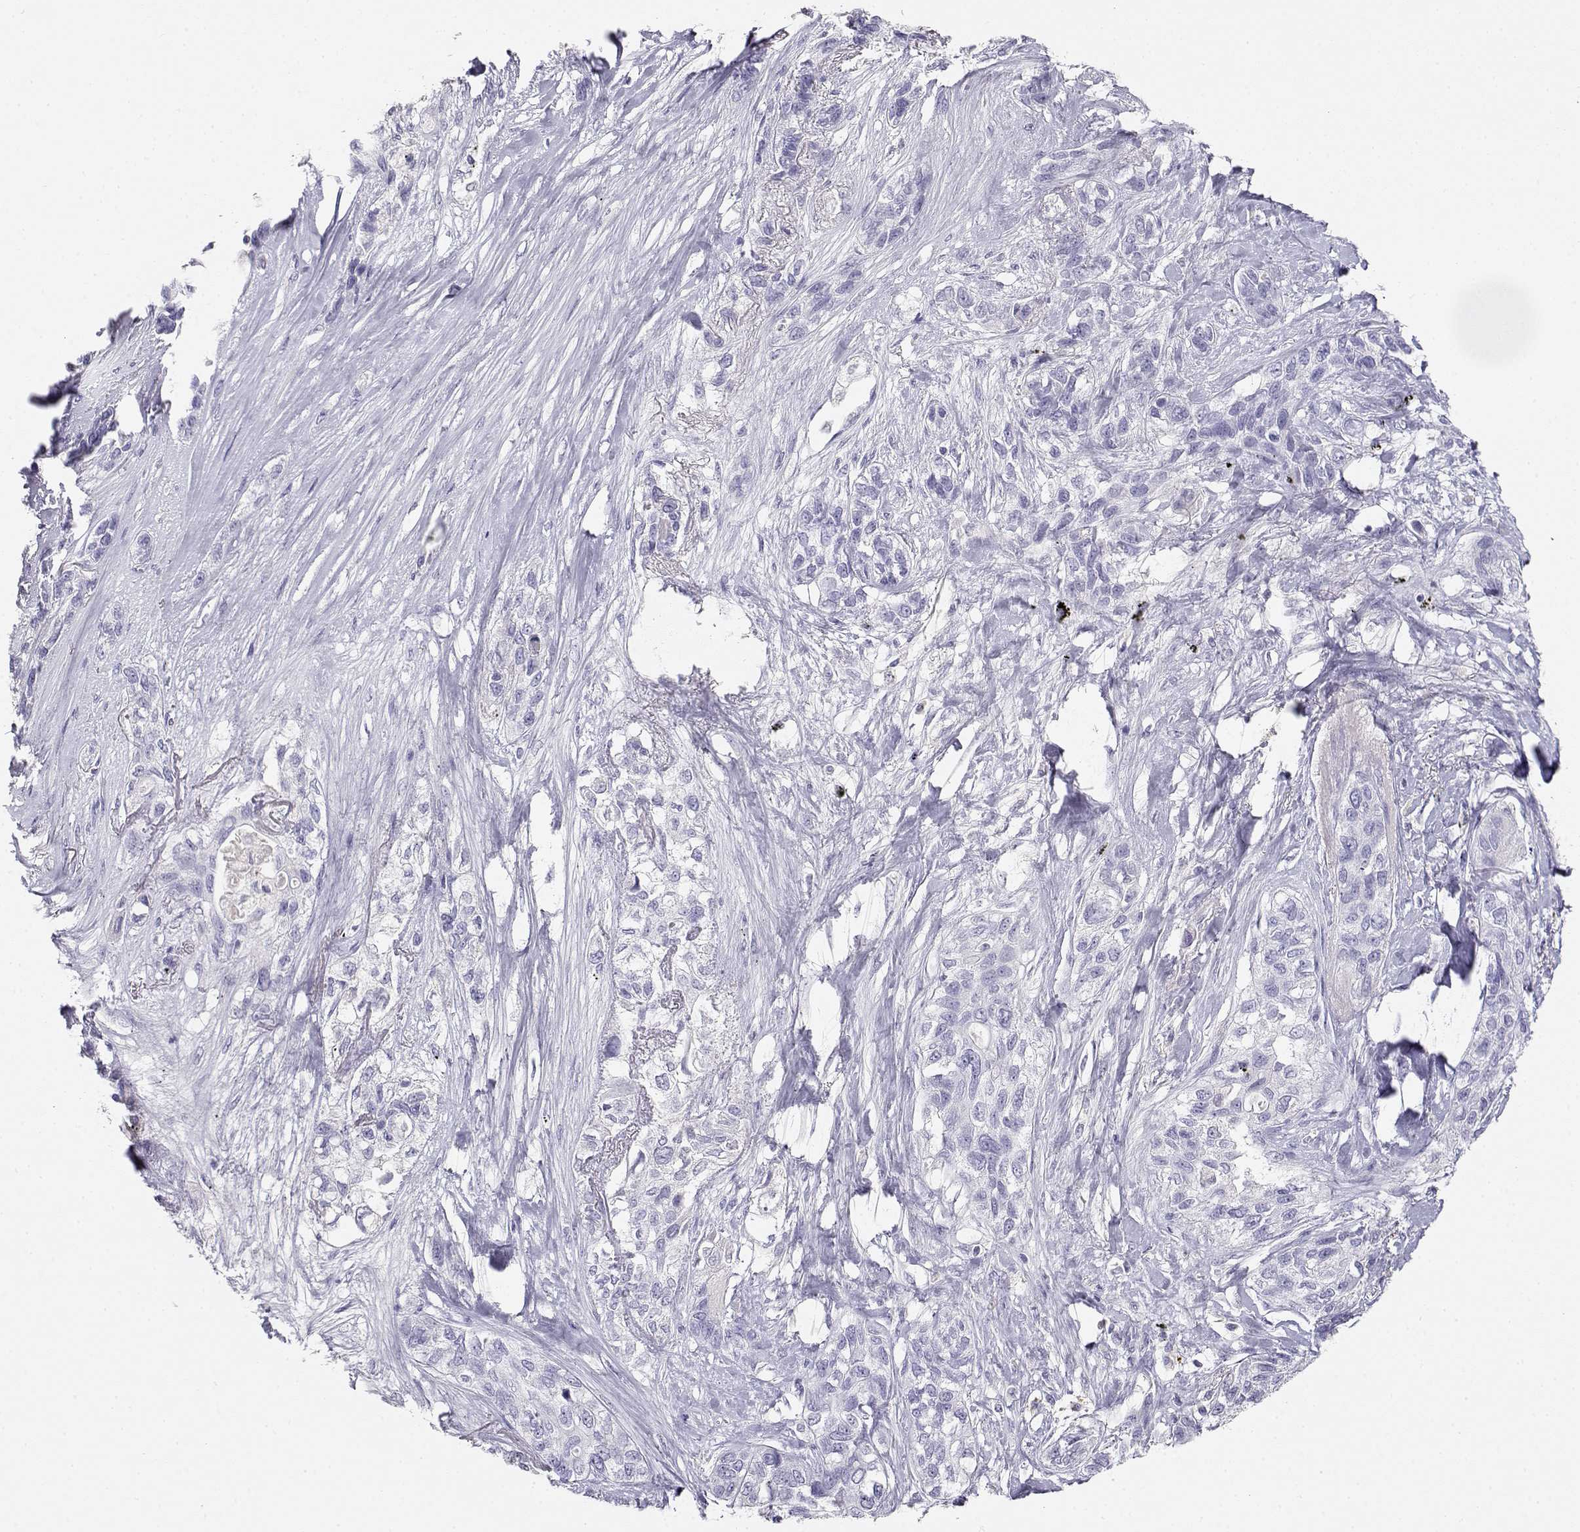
{"staining": {"intensity": "negative", "quantity": "none", "location": "none"}, "tissue": "lung cancer", "cell_type": "Tumor cells", "image_type": "cancer", "snomed": [{"axis": "morphology", "description": "Squamous cell carcinoma, NOS"}, {"axis": "topography", "description": "Lung"}], "caption": "Immunohistochemical staining of human lung squamous cell carcinoma displays no significant staining in tumor cells. Nuclei are stained in blue.", "gene": "GPR174", "patient": {"sex": "female", "age": 70}}